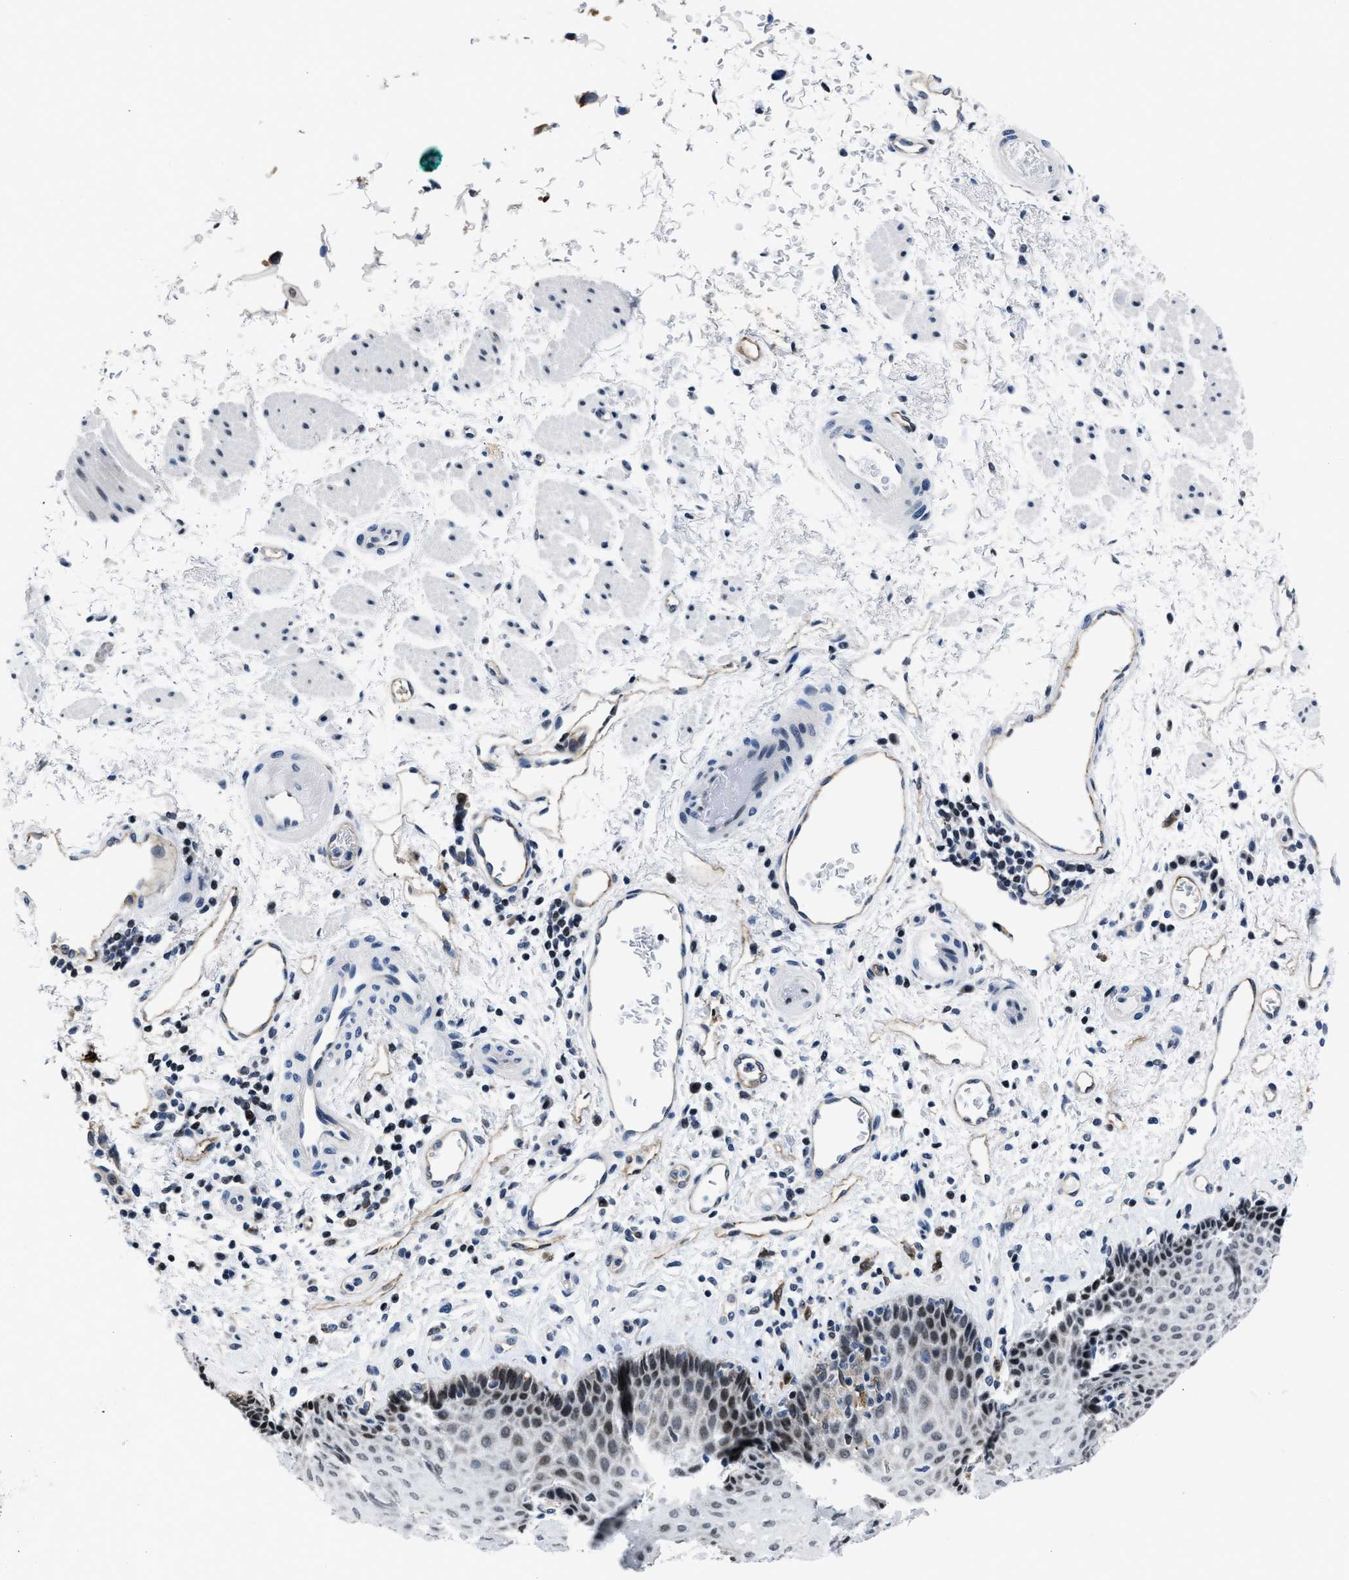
{"staining": {"intensity": "weak", "quantity": "<25%", "location": "cytoplasmic/membranous,nuclear"}, "tissue": "esophagus", "cell_type": "Squamous epithelial cells", "image_type": "normal", "snomed": [{"axis": "morphology", "description": "Normal tissue, NOS"}, {"axis": "topography", "description": "Esophagus"}], "caption": "Human esophagus stained for a protein using immunohistochemistry (IHC) demonstrates no staining in squamous epithelial cells.", "gene": "MARCKSL1", "patient": {"sex": "male", "age": 54}}